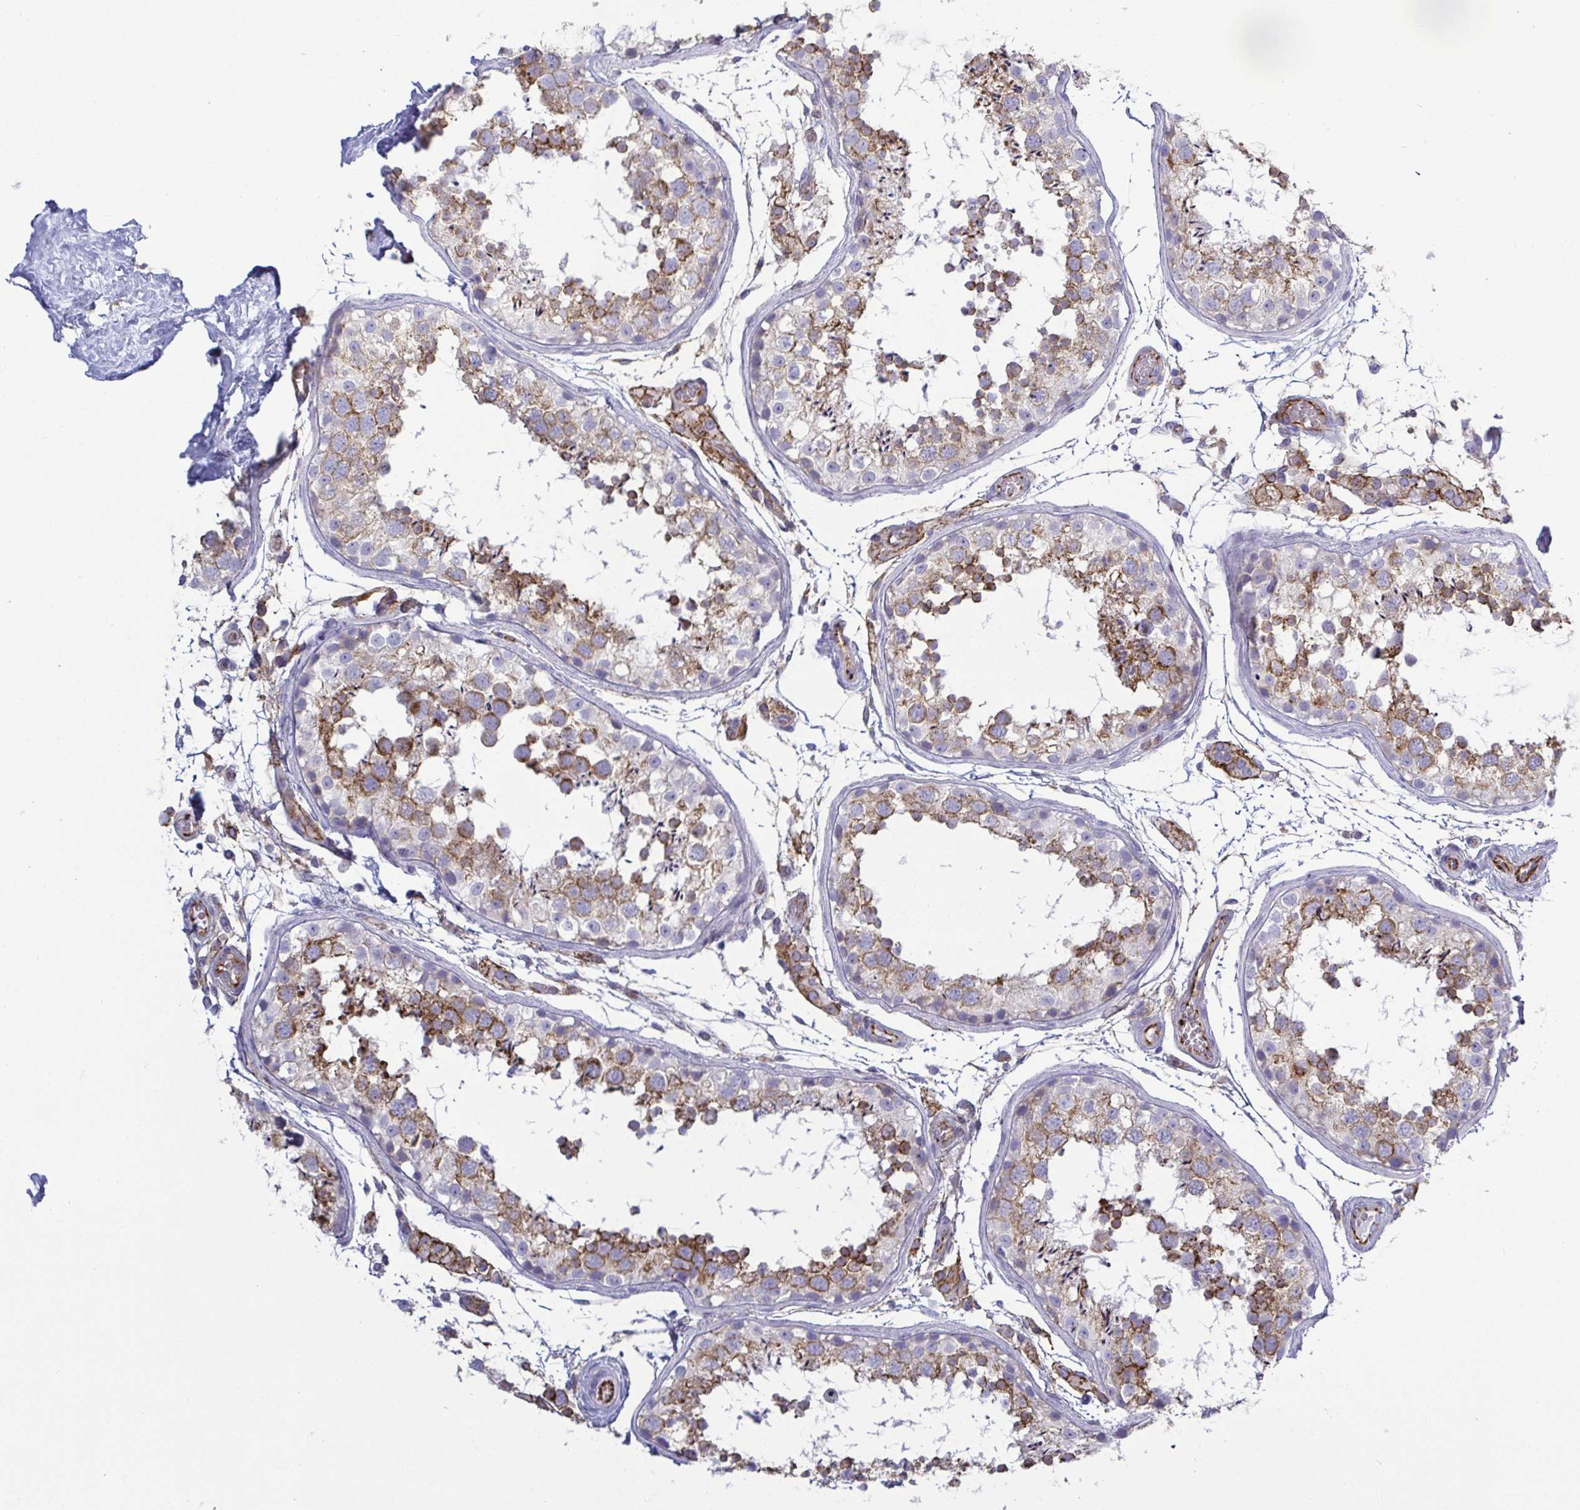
{"staining": {"intensity": "moderate", "quantity": "25%-75%", "location": "cytoplasmic/membranous"}, "tissue": "testis", "cell_type": "Cells in seminiferous ducts", "image_type": "normal", "snomed": [{"axis": "morphology", "description": "Normal tissue, NOS"}, {"axis": "topography", "description": "Testis"}], "caption": "Protein staining shows moderate cytoplasmic/membranous expression in approximately 25%-75% of cells in seminiferous ducts in benign testis.", "gene": "LIMA1", "patient": {"sex": "male", "age": 29}}